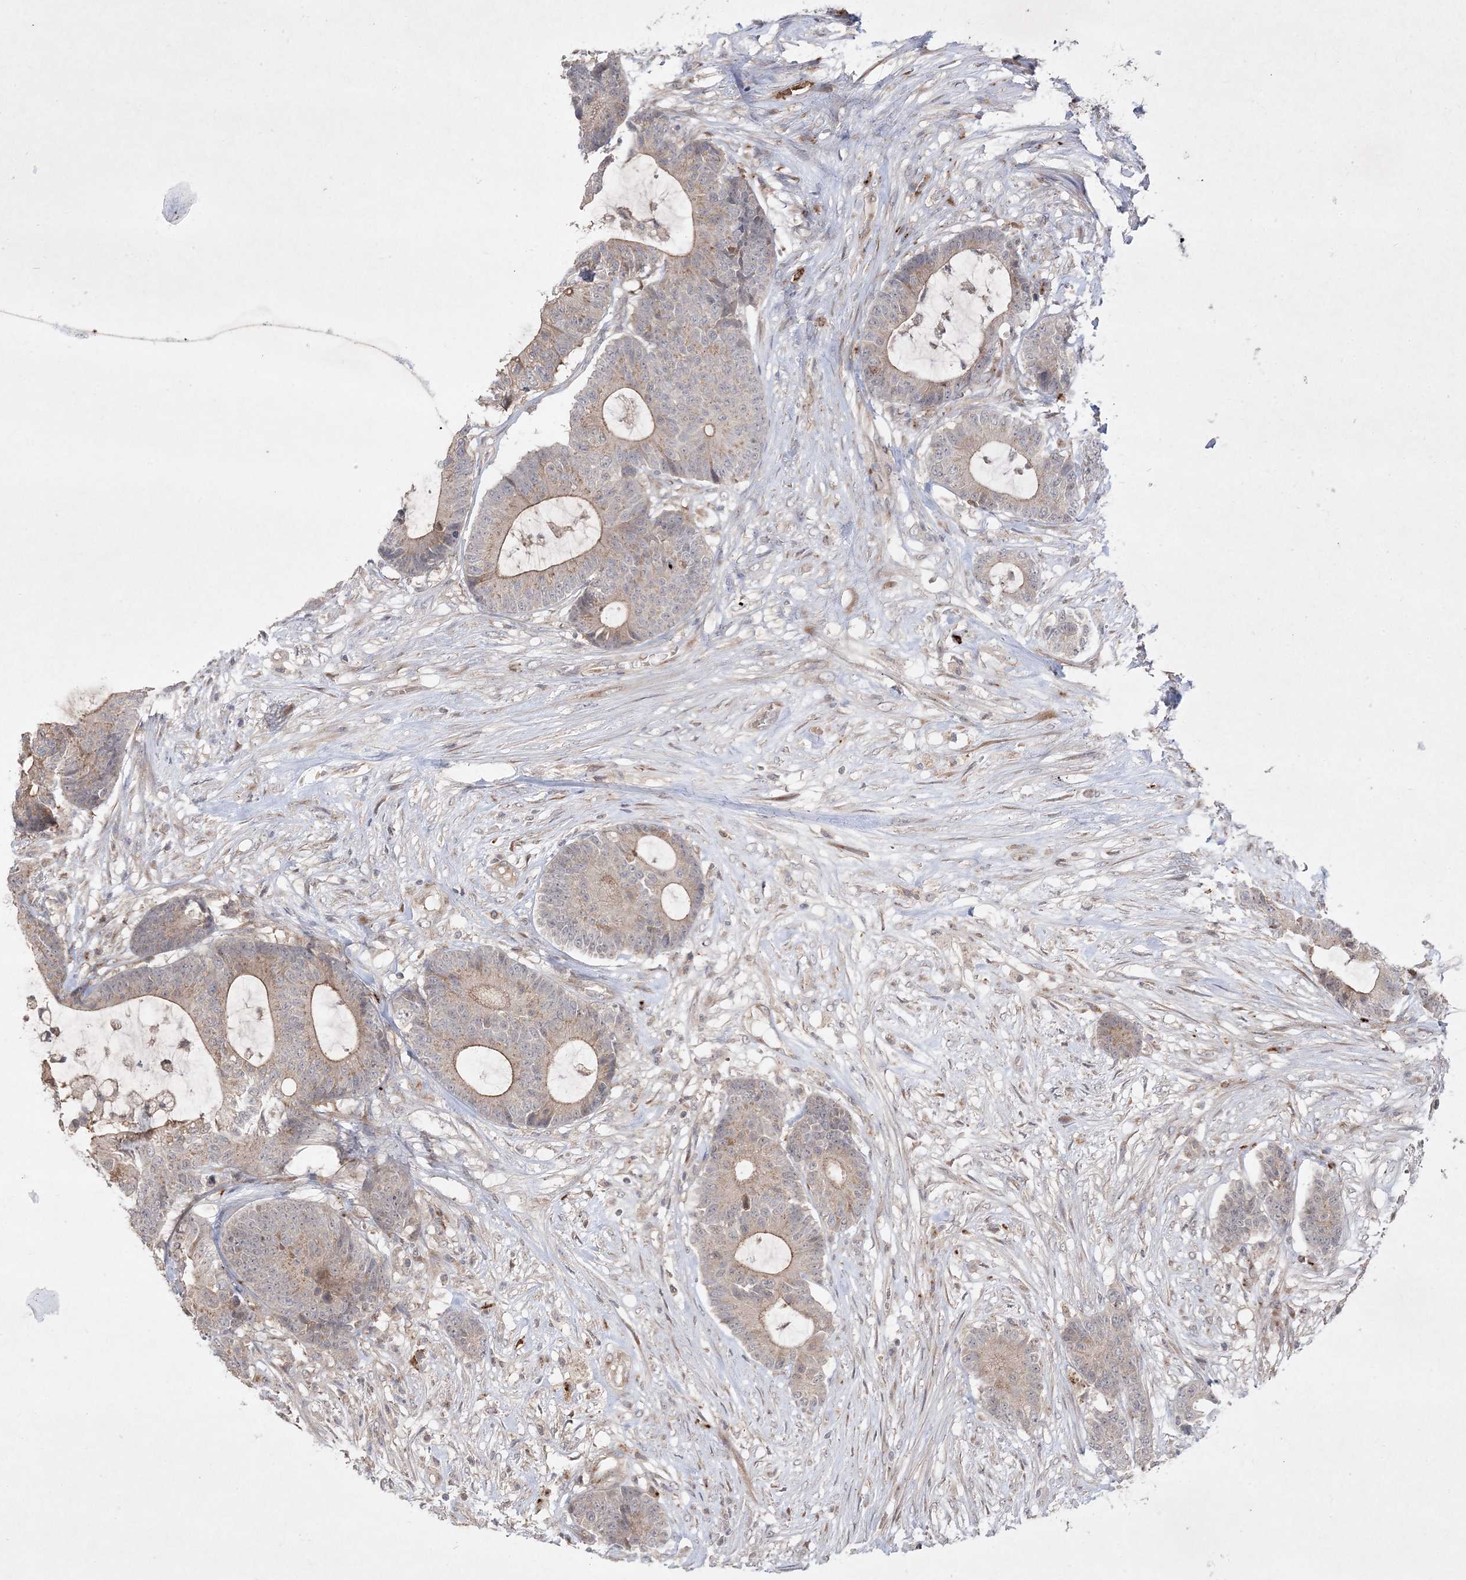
{"staining": {"intensity": "weak", "quantity": ">75%", "location": "cytoplasmic/membranous"}, "tissue": "colorectal cancer", "cell_type": "Tumor cells", "image_type": "cancer", "snomed": [{"axis": "morphology", "description": "Adenocarcinoma, NOS"}, {"axis": "topography", "description": "Colon"}], "caption": "Weak cytoplasmic/membranous protein staining is seen in about >75% of tumor cells in colorectal cancer. Immunohistochemistry (ihc) stains the protein in brown and the nuclei are stained blue.", "gene": "CLNK", "patient": {"sex": "female", "age": 84}}